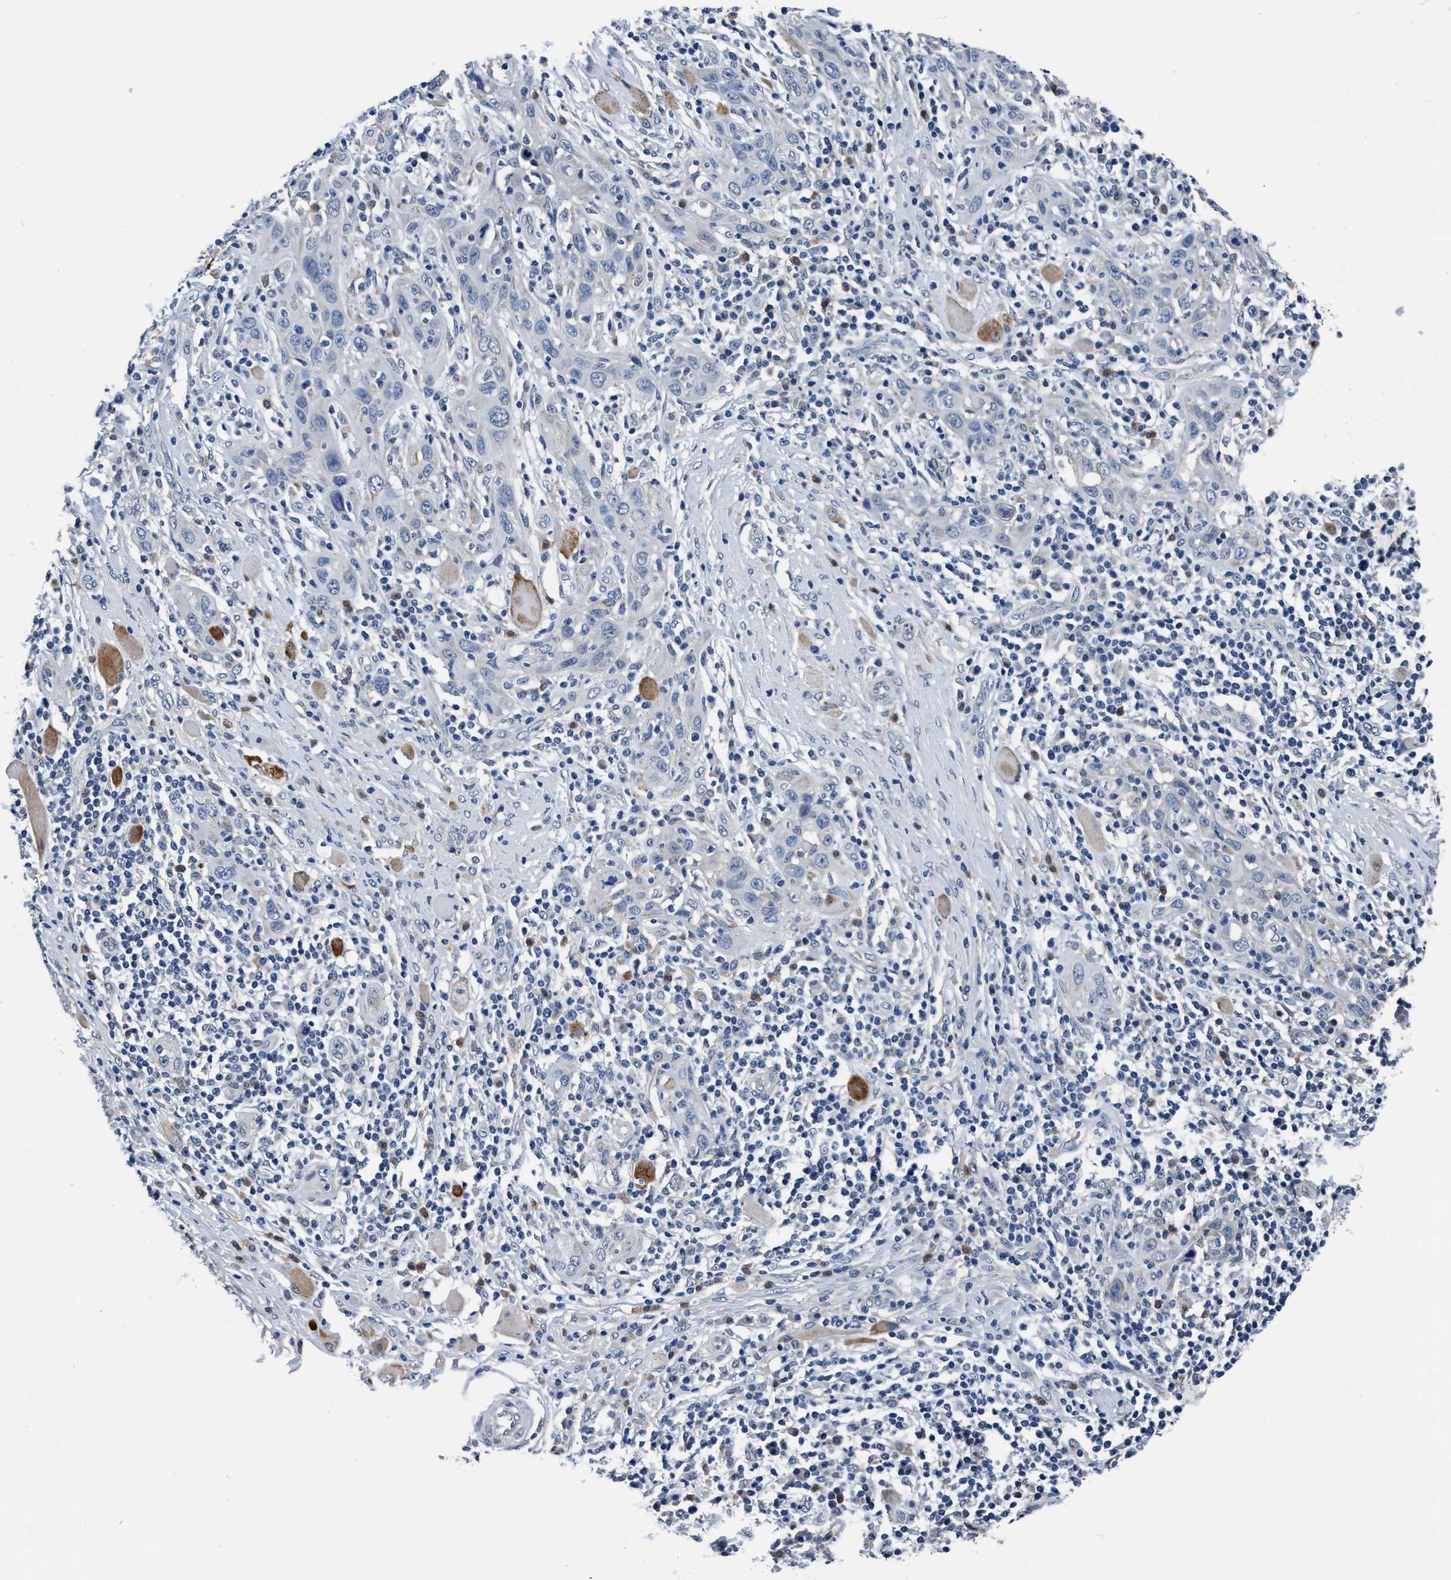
{"staining": {"intensity": "negative", "quantity": "none", "location": "none"}, "tissue": "skin cancer", "cell_type": "Tumor cells", "image_type": "cancer", "snomed": [{"axis": "morphology", "description": "Squamous cell carcinoma, NOS"}, {"axis": "topography", "description": "Skin"}], "caption": "Immunohistochemical staining of skin cancer (squamous cell carcinoma) demonstrates no significant positivity in tumor cells.", "gene": "TMEM94", "patient": {"sex": "female", "age": 88}}